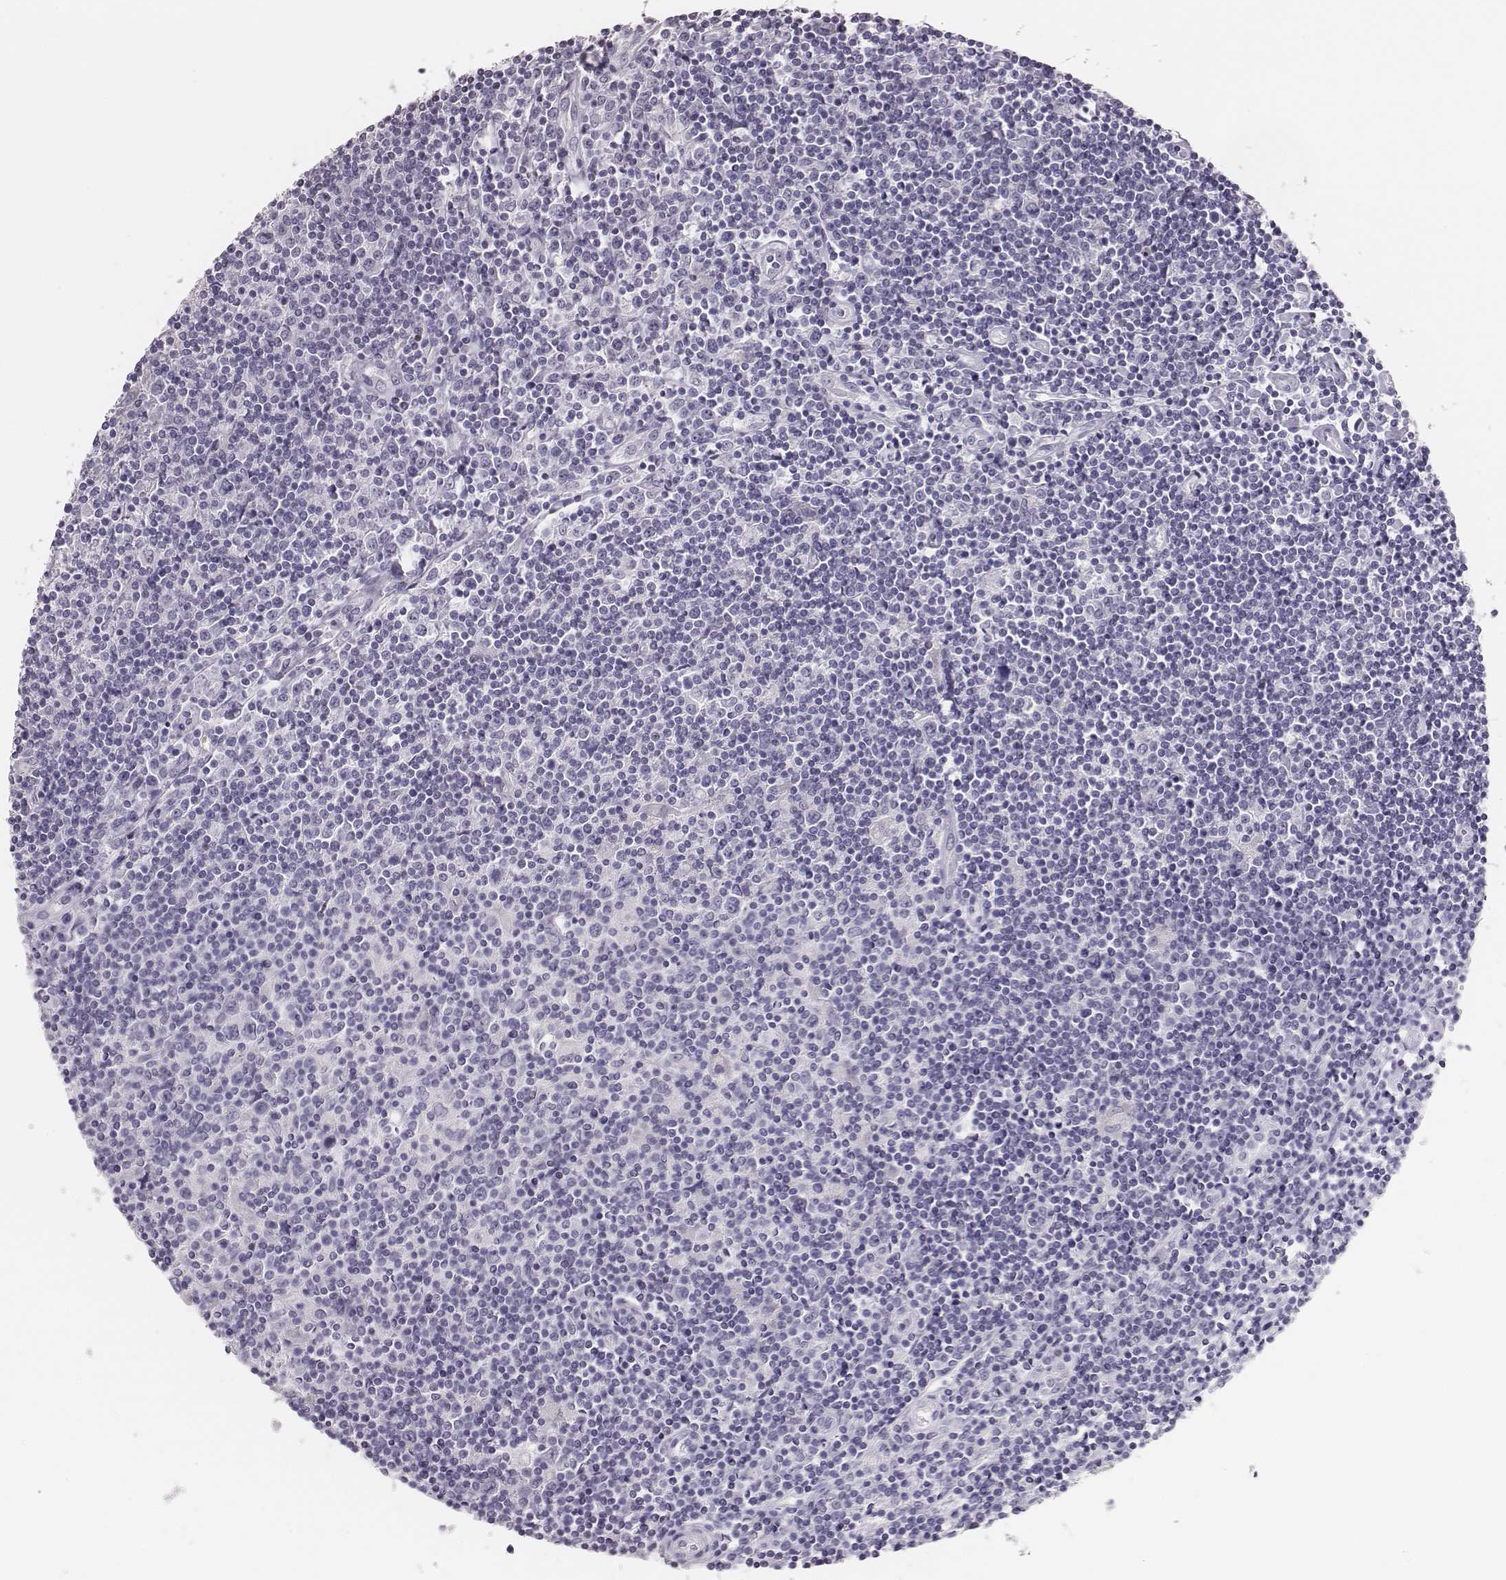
{"staining": {"intensity": "negative", "quantity": "none", "location": "none"}, "tissue": "lymphoma", "cell_type": "Tumor cells", "image_type": "cancer", "snomed": [{"axis": "morphology", "description": "Hodgkin's disease, NOS"}, {"axis": "topography", "description": "Lymph node"}], "caption": "Immunohistochemical staining of Hodgkin's disease reveals no significant positivity in tumor cells. Nuclei are stained in blue.", "gene": "H1-6", "patient": {"sex": "male", "age": 40}}